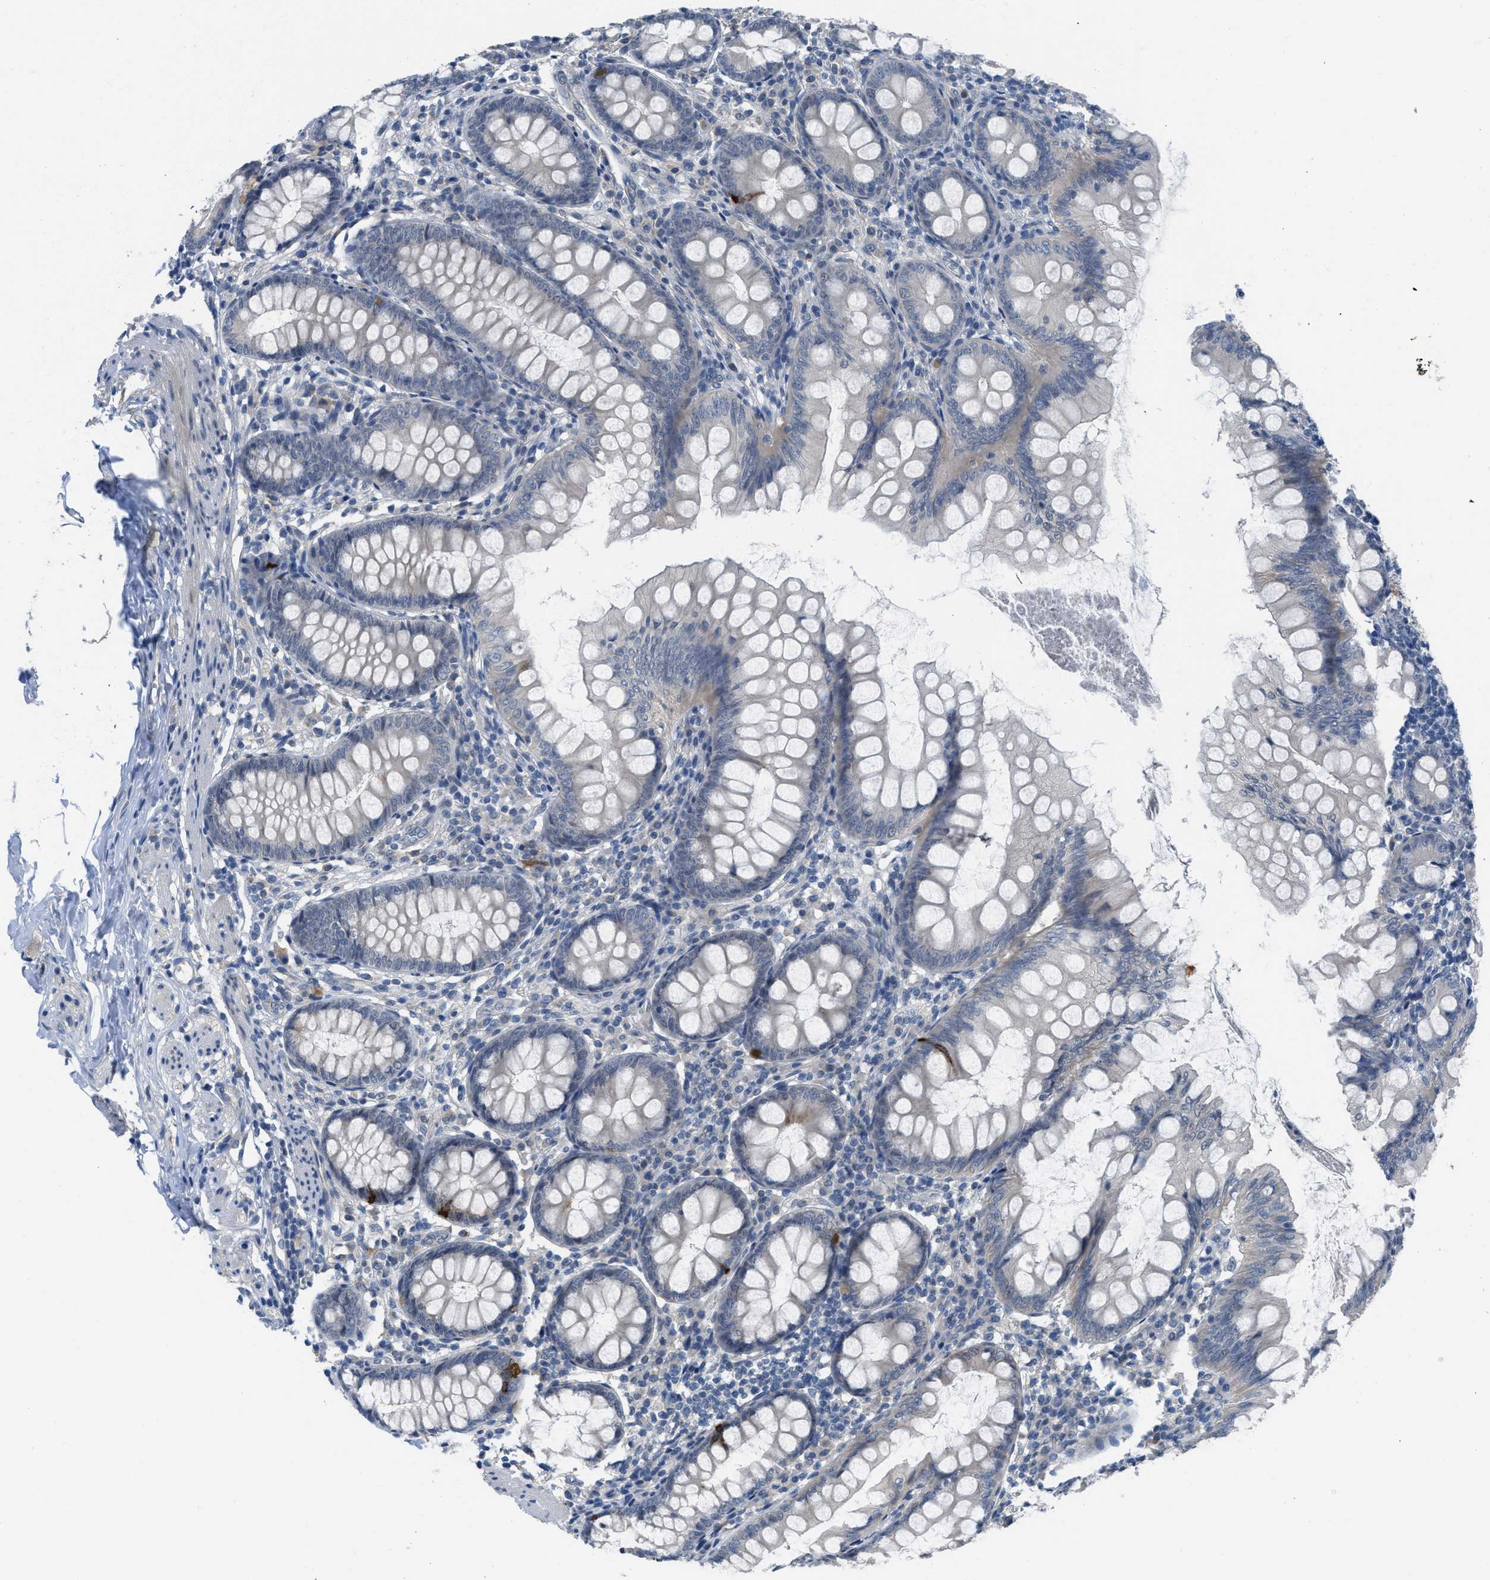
{"staining": {"intensity": "strong", "quantity": "<25%", "location": "cytoplasmic/membranous"}, "tissue": "appendix", "cell_type": "Glandular cells", "image_type": "normal", "snomed": [{"axis": "morphology", "description": "Normal tissue, NOS"}, {"axis": "topography", "description": "Appendix"}], "caption": "Appendix stained for a protein (brown) shows strong cytoplasmic/membranous positive staining in about <25% of glandular cells.", "gene": "TNFAIP1", "patient": {"sex": "female", "age": 77}}